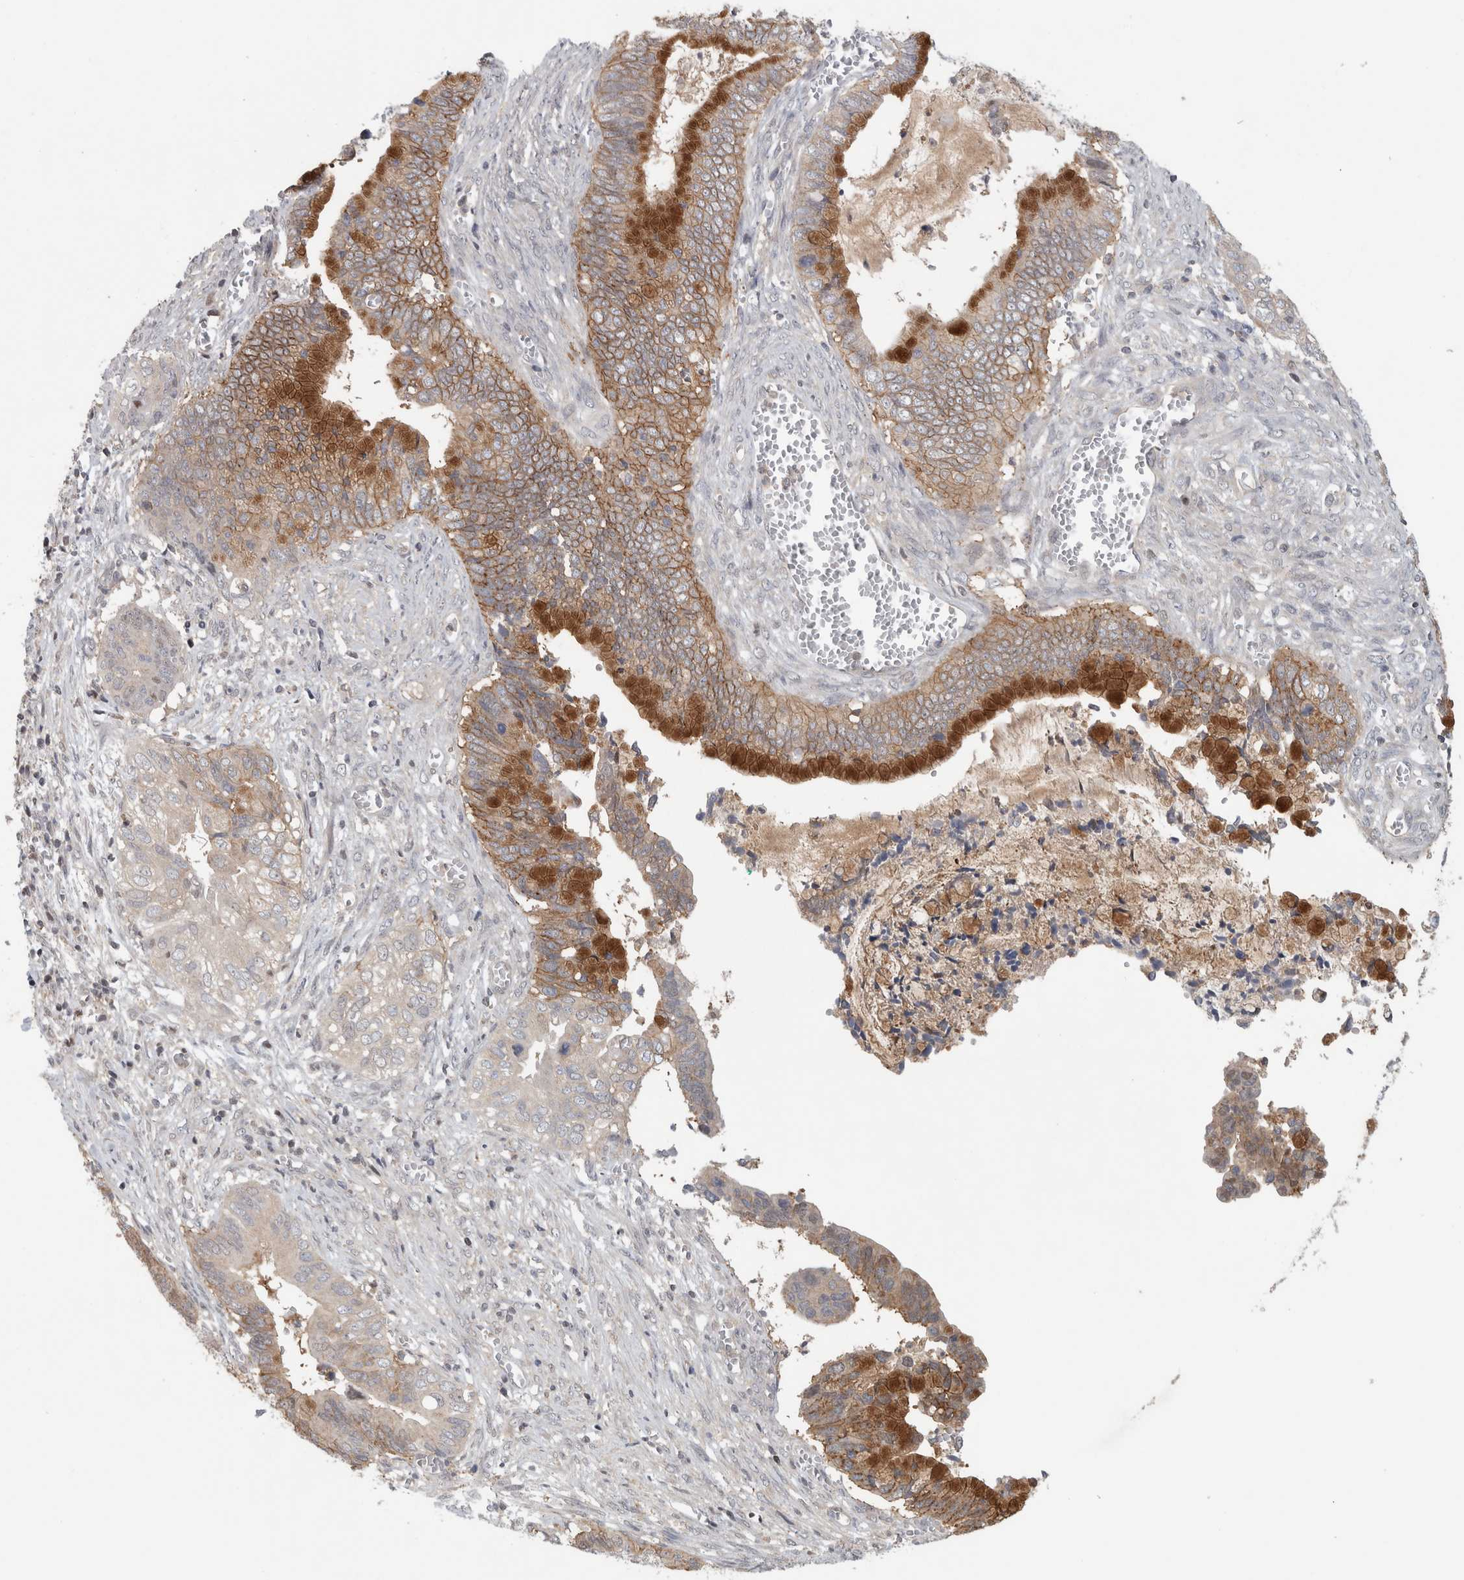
{"staining": {"intensity": "strong", "quantity": "25%-75%", "location": "cytoplasmic/membranous"}, "tissue": "cervical cancer", "cell_type": "Tumor cells", "image_type": "cancer", "snomed": [{"axis": "morphology", "description": "Adenocarcinoma, NOS"}, {"axis": "topography", "description": "Cervix"}], "caption": "Immunohistochemical staining of cervical cancer demonstrates strong cytoplasmic/membranous protein expression in approximately 25%-75% of tumor cells. Using DAB (brown) and hematoxylin (blue) stains, captured at high magnification using brightfield microscopy.", "gene": "PIGP", "patient": {"sex": "female", "age": 44}}